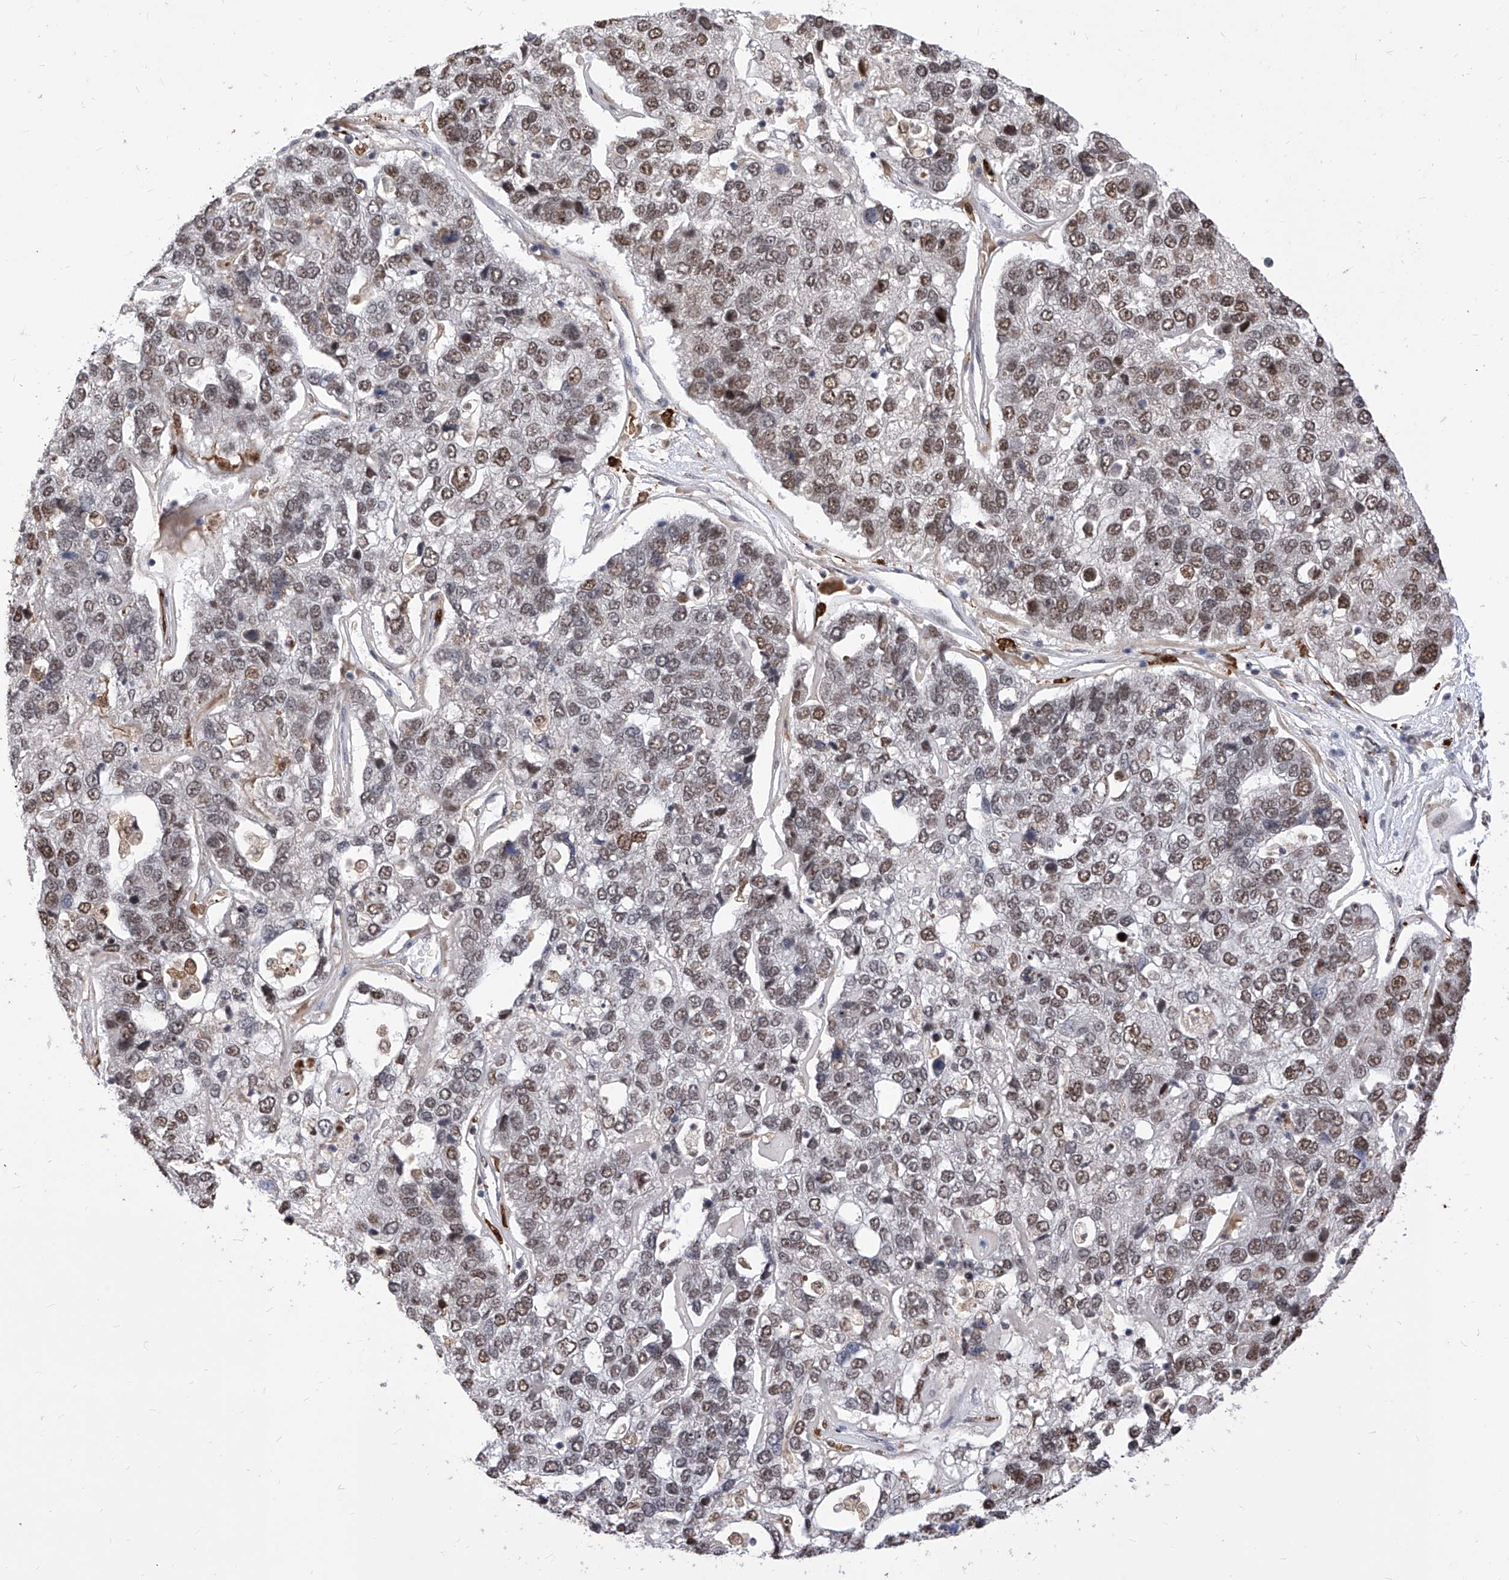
{"staining": {"intensity": "weak", "quantity": ">75%", "location": "nuclear"}, "tissue": "pancreatic cancer", "cell_type": "Tumor cells", "image_type": "cancer", "snomed": [{"axis": "morphology", "description": "Adenocarcinoma, NOS"}, {"axis": "topography", "description": "Pancreas"}], "caption": "Immunohistochemical staining of adenocarcinoma (pancreatic) demonstrates low levels of weak nuclear protein staining in about >75% of tumor cells.", "gene": "PHF5A", "patient": {"sex": "female", "age": 61}}